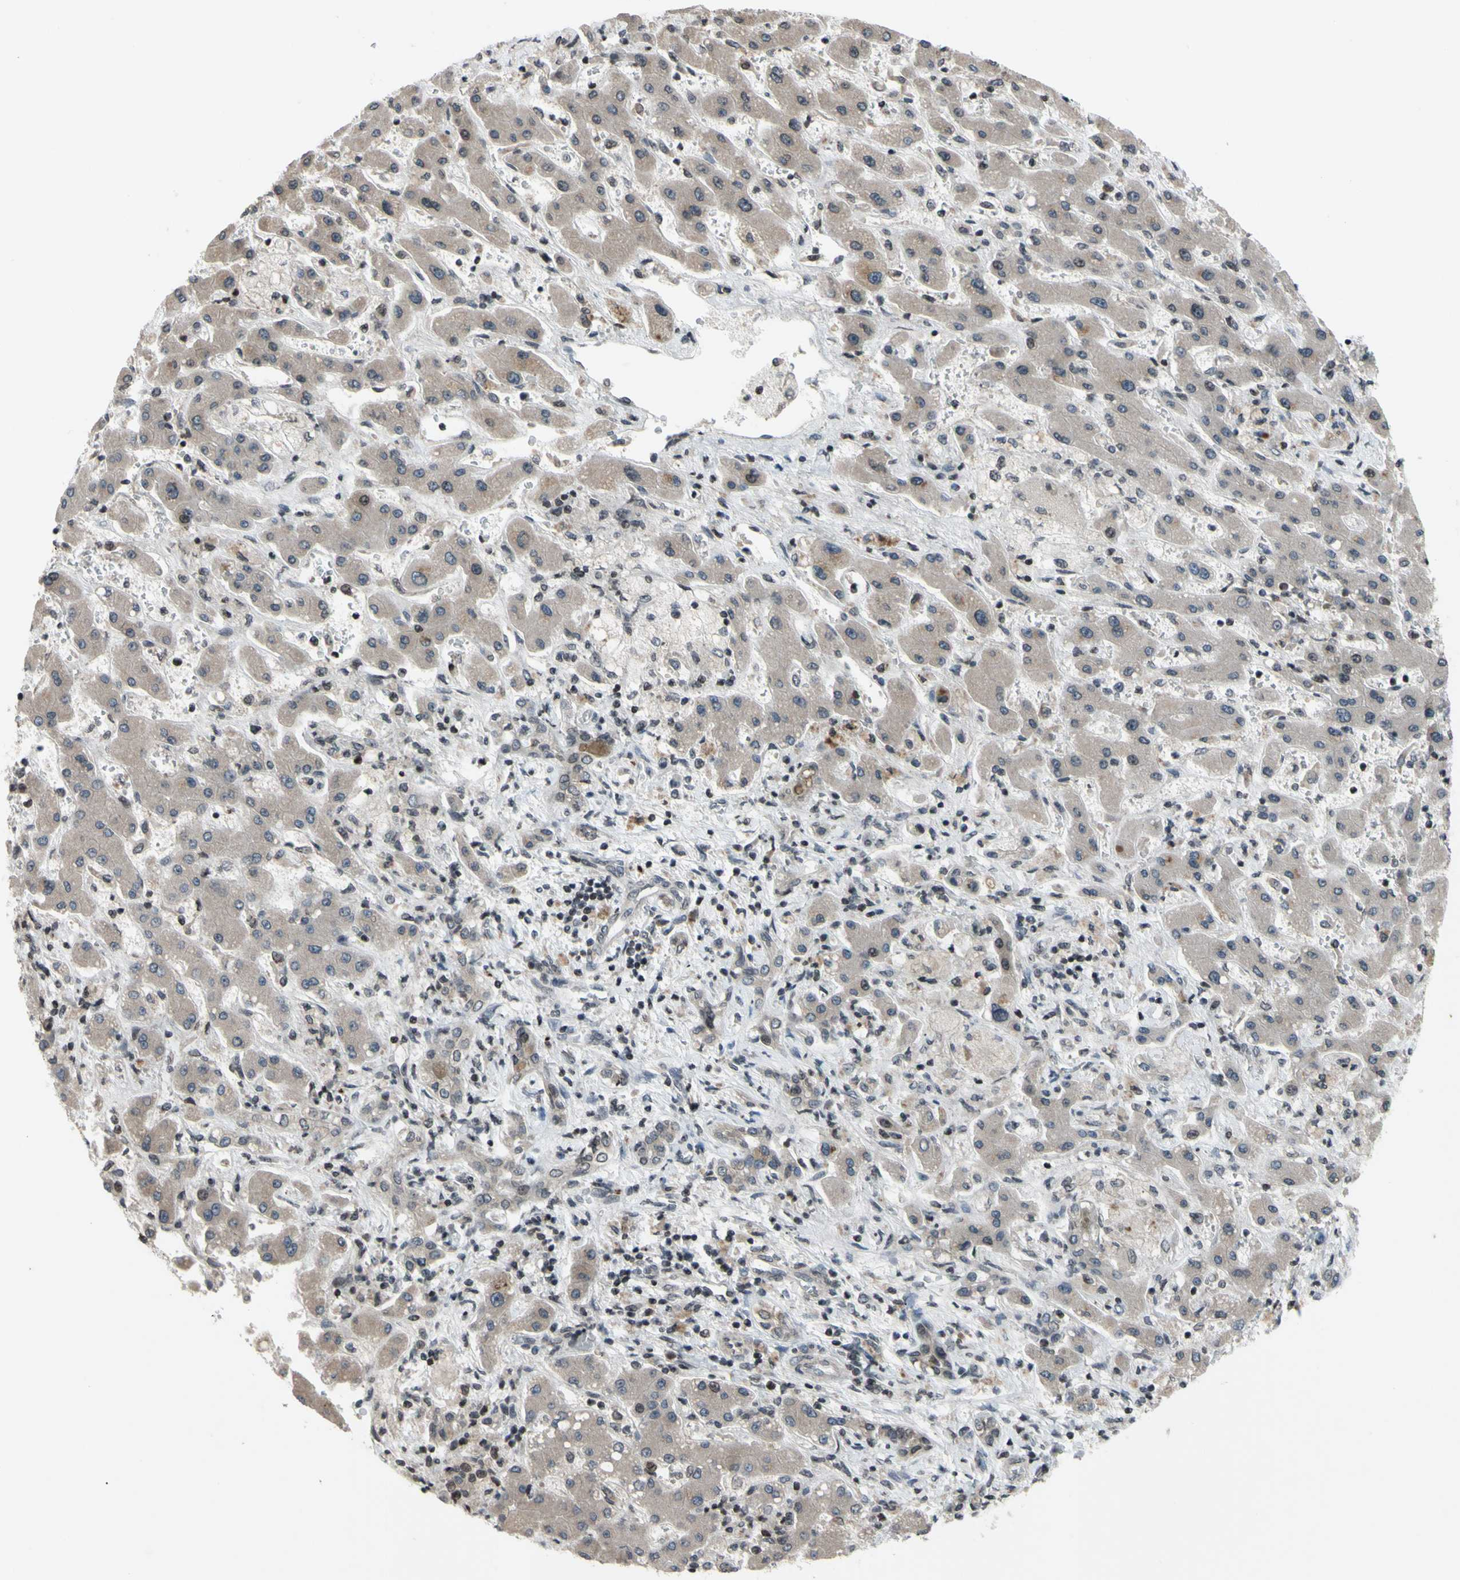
{"staining": {"intensity": "weak", "quantity": ">75%", "location": "cytoplasmic/membranous"}, "tissue": "liver cancer", "cell_type": "Tumor cells", "image_type": "cancer", "snomed": [{"axis": "morphology", "description": "Cholangiocarcinoma"}, {"axis": "topography", "description": "Liver"}], "caption": "Weak cytoplasmic/membranous expression for a protein is seen in about >75% of tumor cells of liver cholangiocarcinoma using IHC.", "gene": "XPO1", "patient": {"sex": "male", "age": 50}}